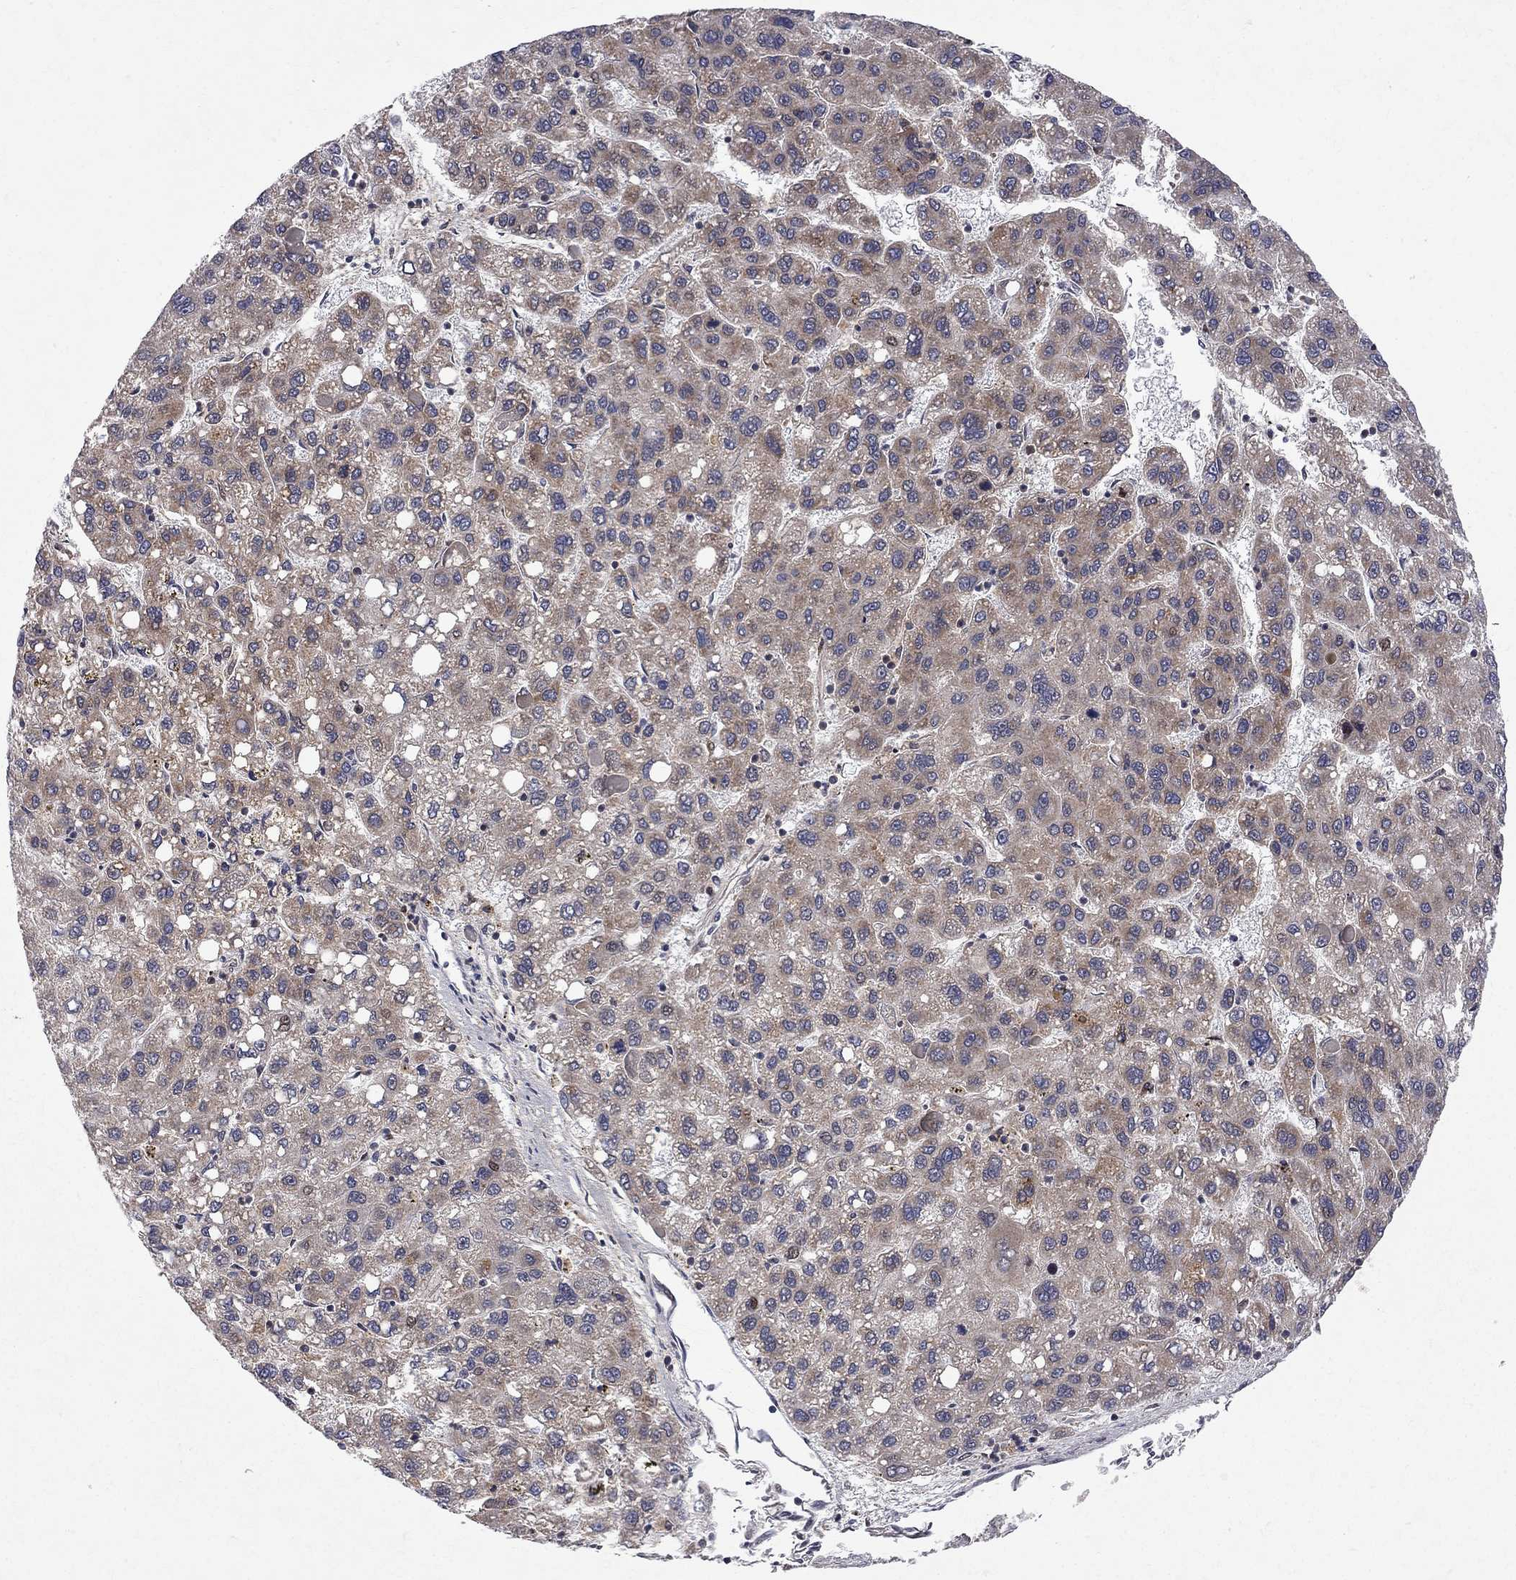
{"staining": {"intensity": "moderate", "quantity": ">75%", "location": "cytoplasmic/membranous"}, "tissue": "liver cancer", "cell_type": "Tumor cells", "image_type": "cancer", "snomed": [{"axis": "morphology", "description": "Carcinoma, Hepatocellular, NOS"}, {"axis": "topography", "description": "Liver"}], "caption": "Tumor cells reveal medium levels of moderate cytoplasmic/membranous positivity in approximately >75% of cells in hepatocellular carcinoma (liver).", "gene": "CNOT11", "patient": {"sex": "female", "age": 82}}